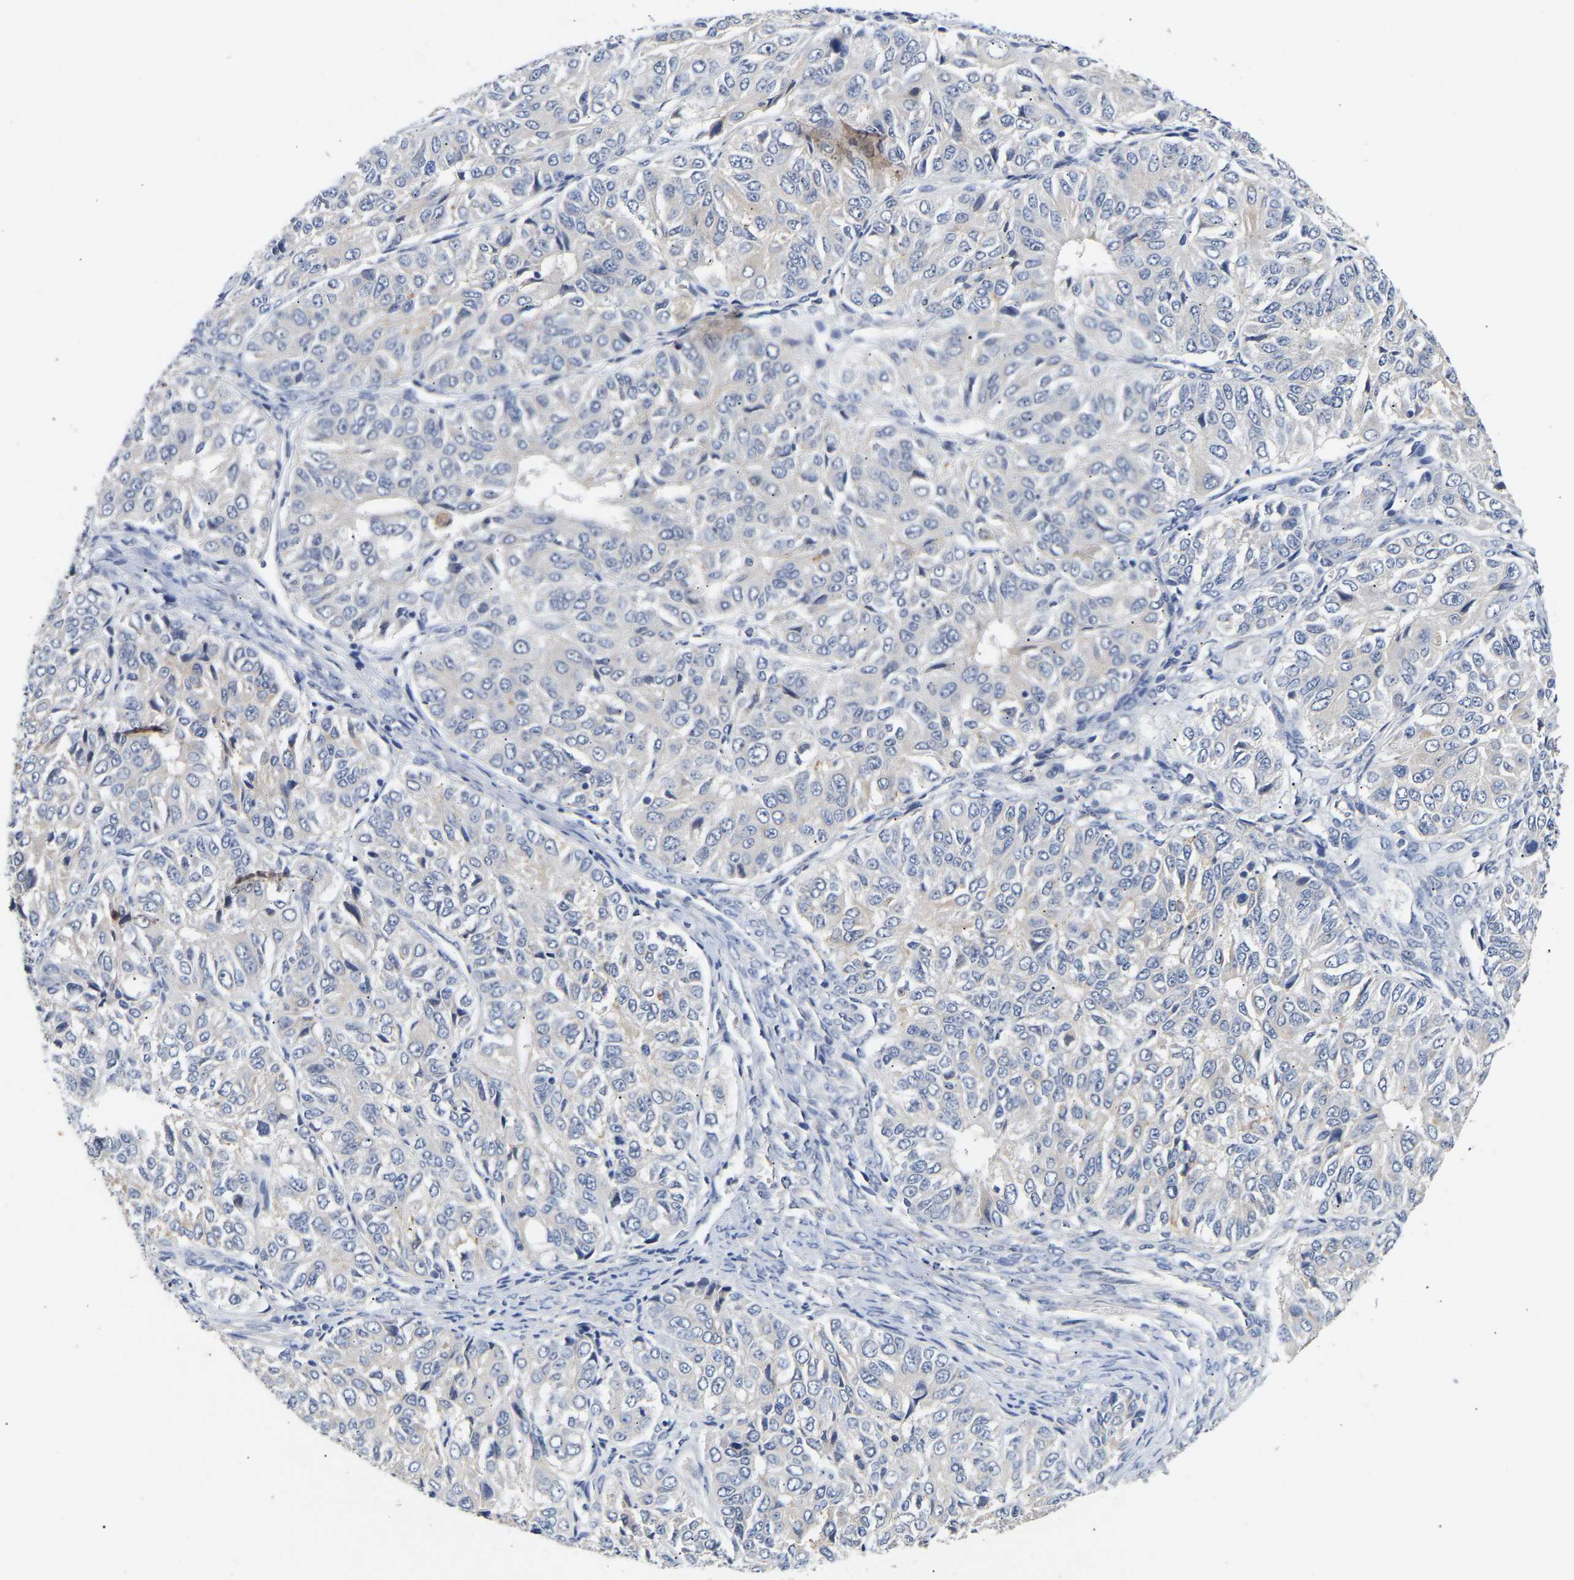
{"staining": {"intensity": "negative", "quantity": "none", "location": "none"}, "tissue": "ovarian cancer", "cell_type": "Tumor cells", "image_type": "cancer", "snomed": [{"axis": "morphology", "description": "Carcinoma, endometroid"}, {"axis": "topography", "description": "Ovary"}], "caption": "IHC of human ovarian cancer reveals no staining in tumor cells. (DAB (3,3'-diaminobenzidine) immunohistochemistry (IHC) visualized using brightfield microscopy, high magnification).", "gene": "KASH5", "patient": {"sex": "female", "age": 51}}